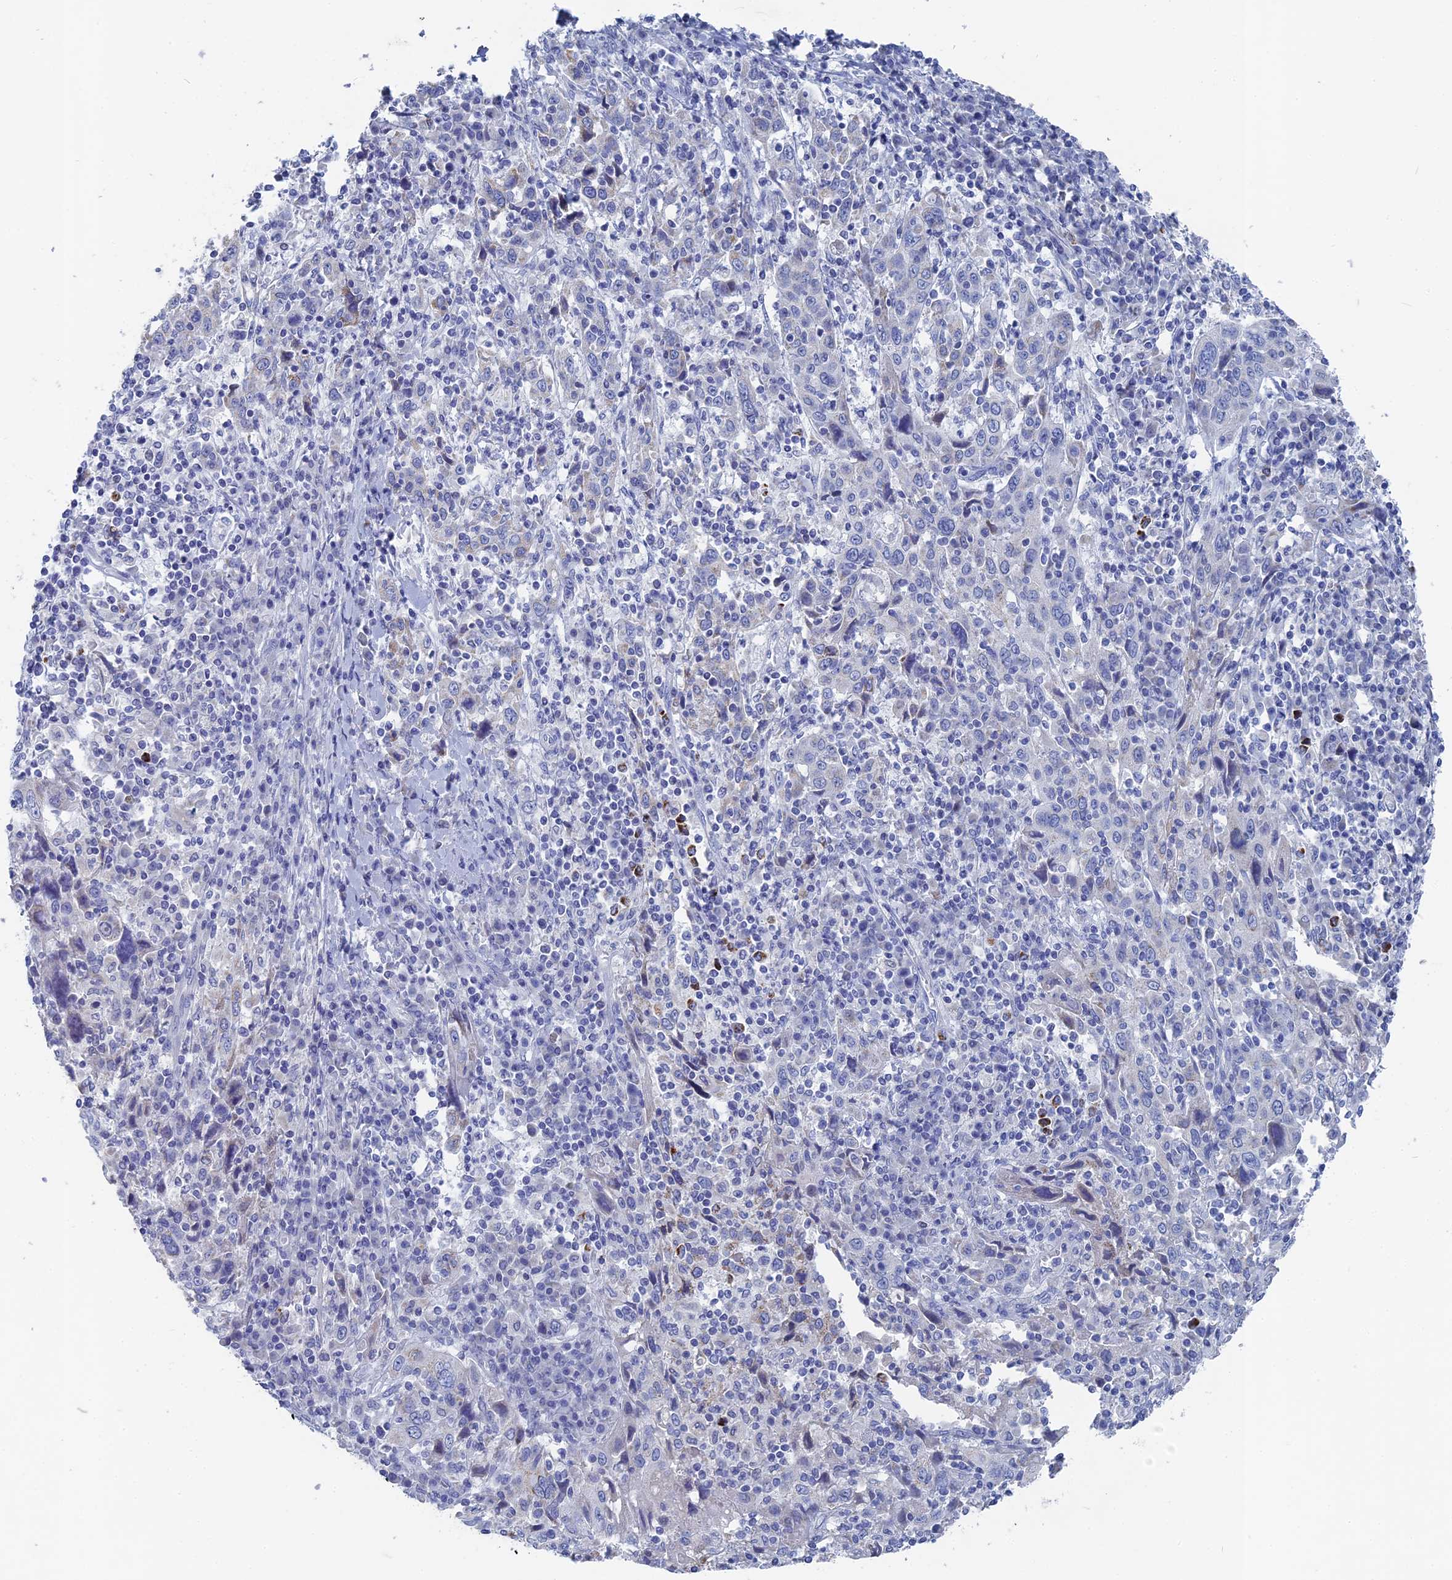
{"staining": {"intensity": "negative", "quantity": "none", "location": "none"}, "tissue": "cervical cancer", "cell_type": "Tumor cells", "image_type": "cancer", "snomed": [{"axis": "morphology", "description": "Squamous cell carcinoma, NOS"}, {"axis": "topography", "description": "Cervix"}], "caption": "Cervical squamous cell carcinoma was stained to show a protein in brown. There is no significant staining in tumor cells. The staining is performed using DAB (3,3'-diaminobenzidine) brown chromogen with nuclei counter-stained in using hematoxylin.", "gene": "HIGD1A", "patient": {"sex": "female", "age": 46}}